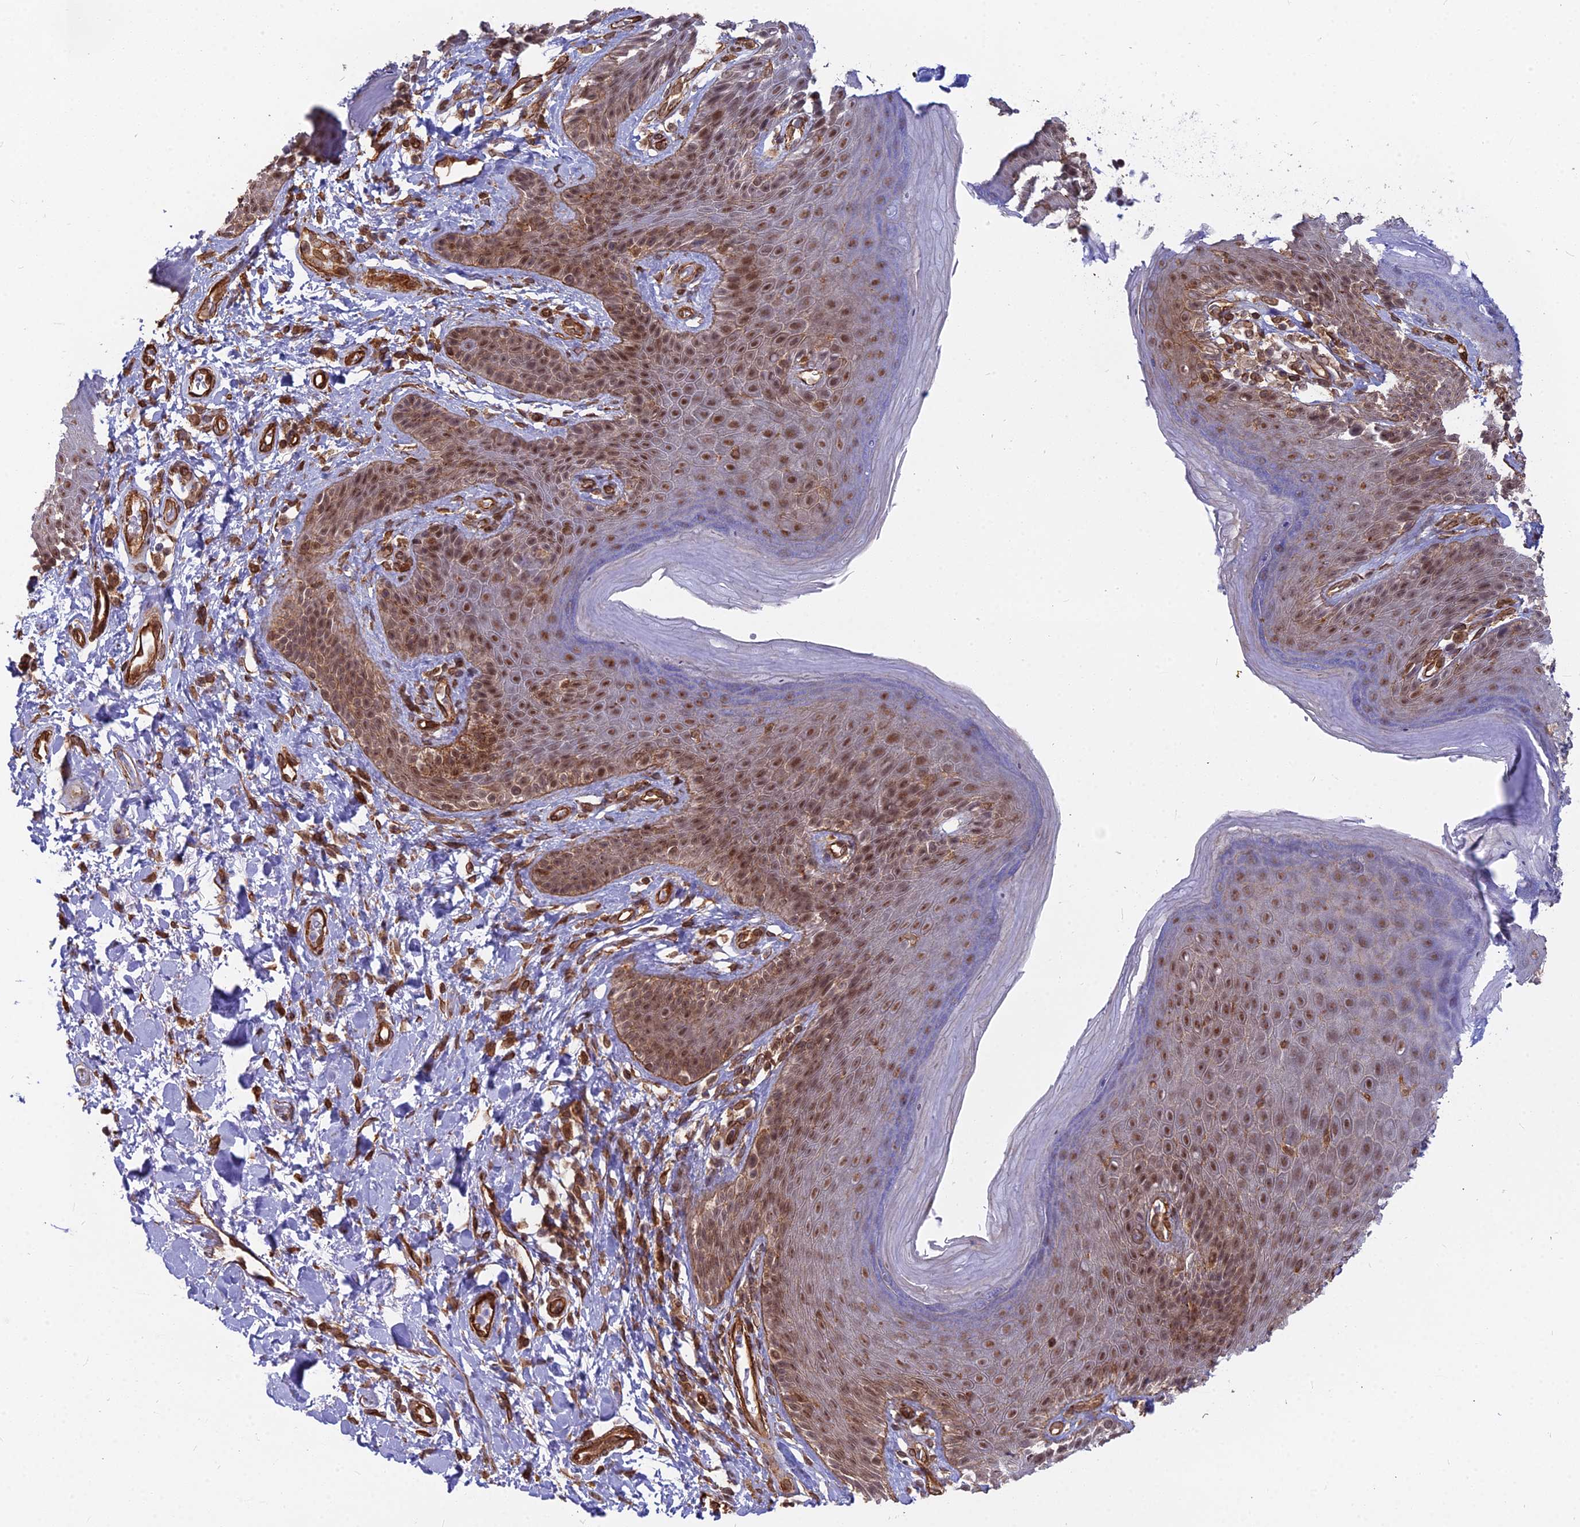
{"staining": {"intensity": "moderate", "quantity": ">75%", "location": "cytoplasmic/membranous,nuclear"}, "tissue": "skin", "cell_type": "Epidermal cells", "image_type": "normal", "snomed": [{"axis": "morphology", "description": "Normal tissue, NOS"}, {"axis": "topography", "description": "Anal"}], "caption": "Immunohistochemistry of normal skin reveals medium levels of moderate cytoplasmic/membranous,nuclear staining in about >75% of epidermal cells. The staining was performed using DAB, with brown indicating positive protein expression. Nuclei are stained blue with hematoxylin.", "gene": "YJU2", "patient": {"sex": "female", "age": 89}}